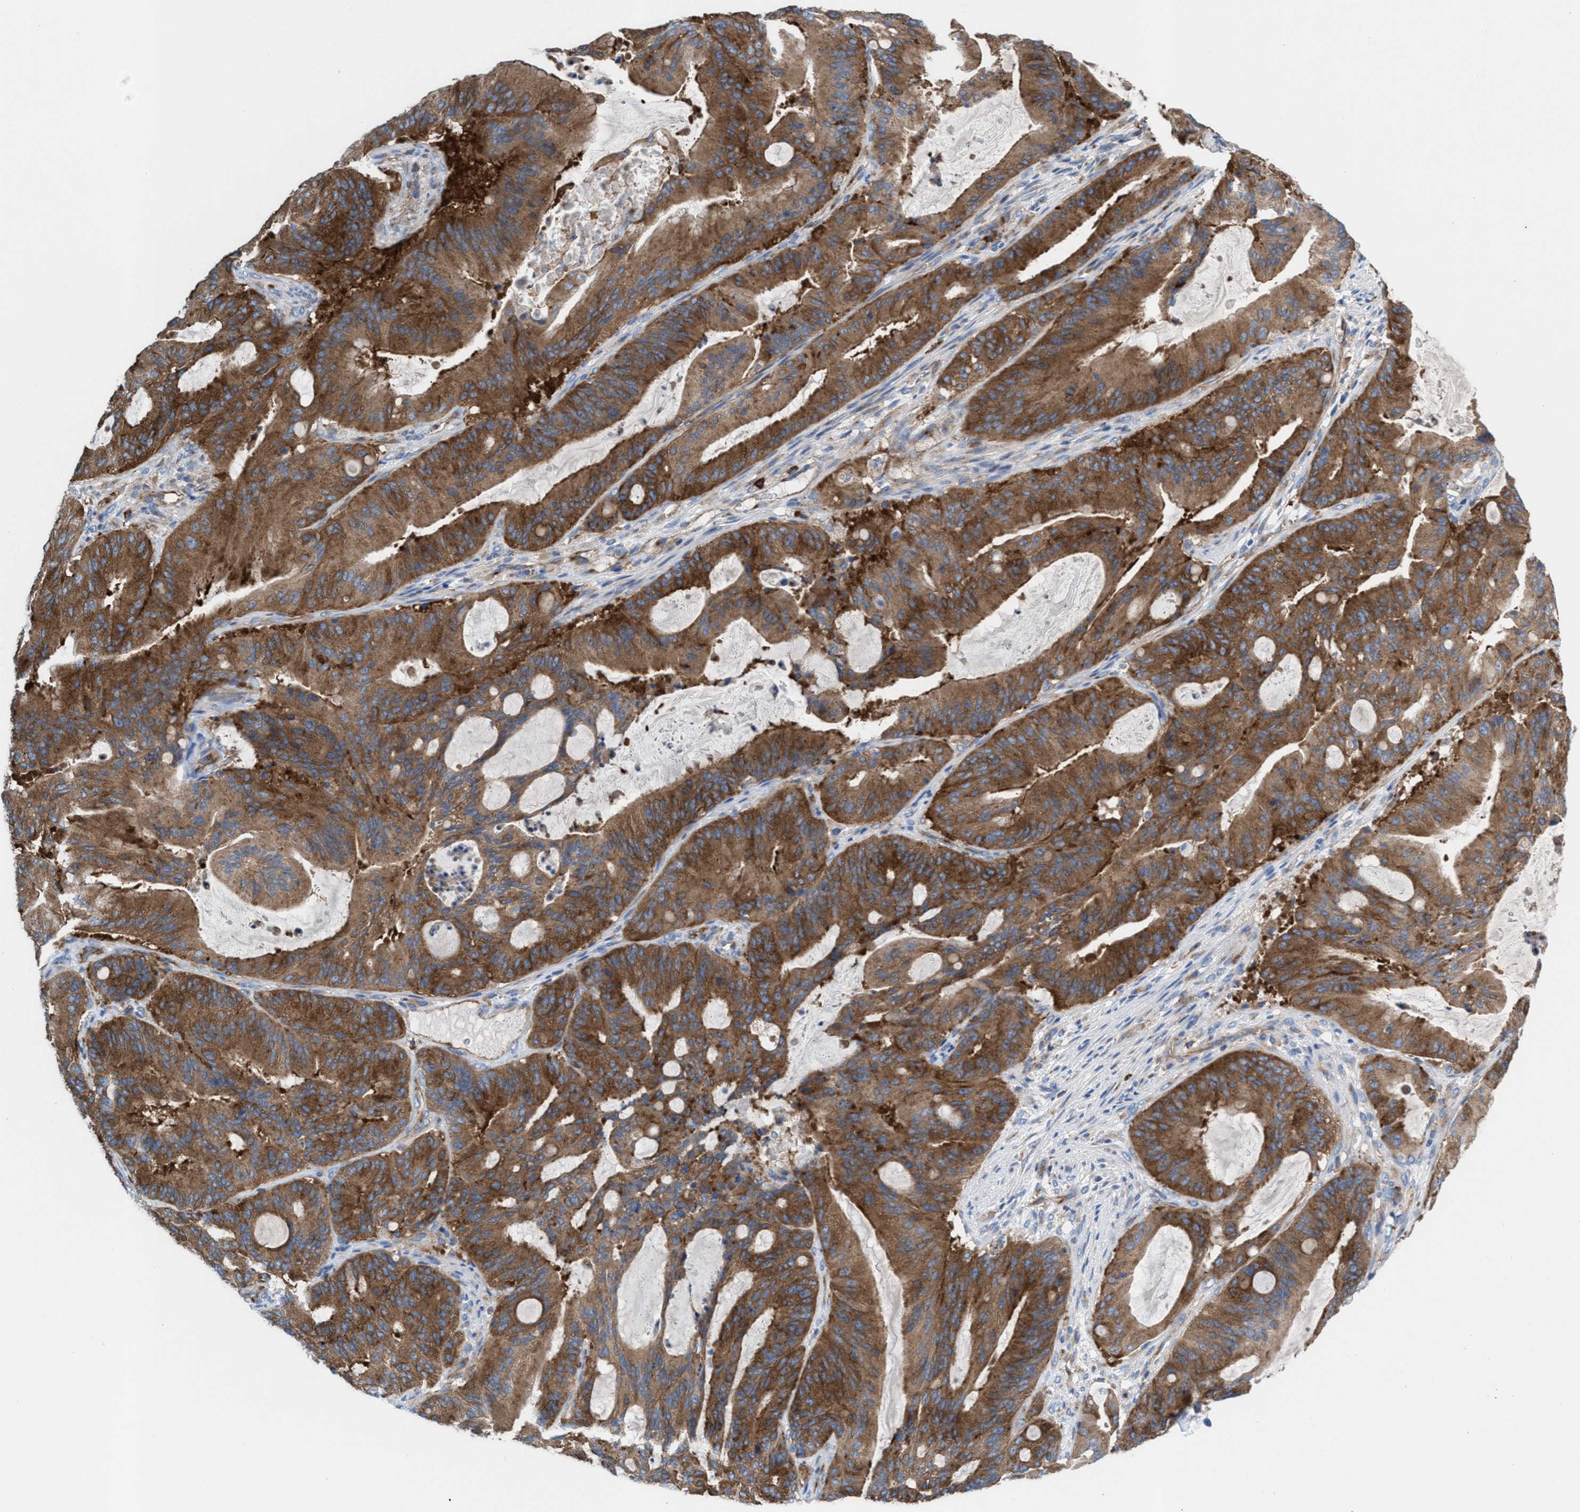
{"staining": {"intensity": "moderate", "quantity": ">75%", "location": "cytoplasmic/membranous"}, "tissue": "liver cancer", "cell_type": "Tumor cells", "image_type": "cancer", "snomed": [{"axis": "morphology", "description": "Normal tissue, NOS"}, {"axis": "morphology", "description": "Cholangiocarcinoma"}, {"axis": "topography", "description": "Liver"}, {"axis": "topography", "description": "Peripheral nerve tissue"}], "caption": "A brown stain shows moderate cytoplasmic/membranous staining of a protein in human liver cancer (cholangiocarcinoma) tumor cells. (brown staining indicates protein expression, while blue staining denotes nuclei).", "gene": "NYAP1", "patient": {"sex": "female", "age": 73}}